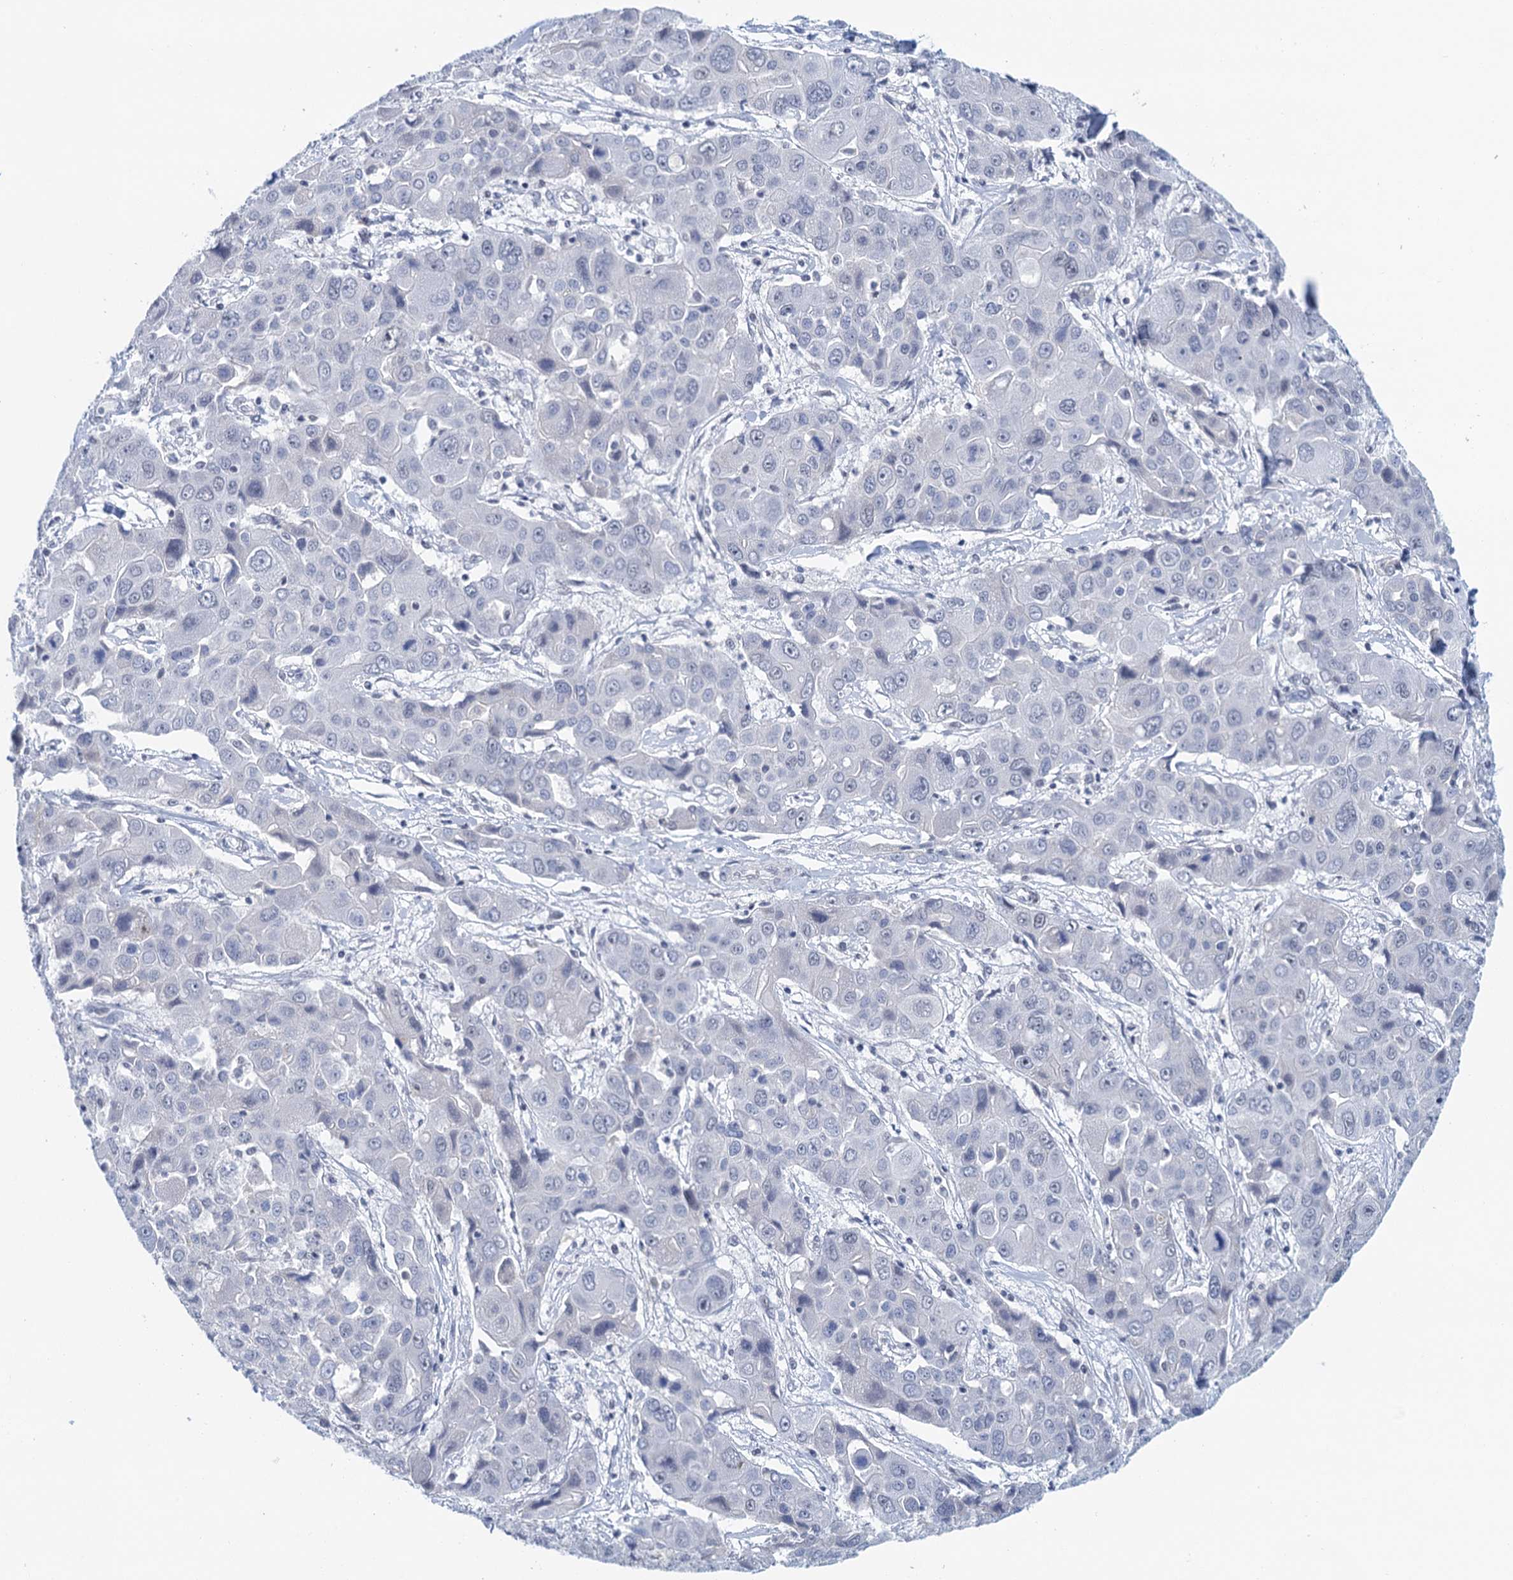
{"staining": {"intensity": "negative", "quantity": "none", "location": "none"}, "tissue": "liver cancer", "cell_type": "Tumor cells", "image_type": "cancer", "snomed": [{"axis": "morphology", "description": "Cholangiocarcinoma"}, {"axis": "topography", "description": "Liver"}], "caption": "Immunohistochemistry (IHC) of human liver cholangiocarcinoma reveals no positivity in tumor cells.", "gene": "EPS8L1", "patient": {"sex": "male", "age": 67}}